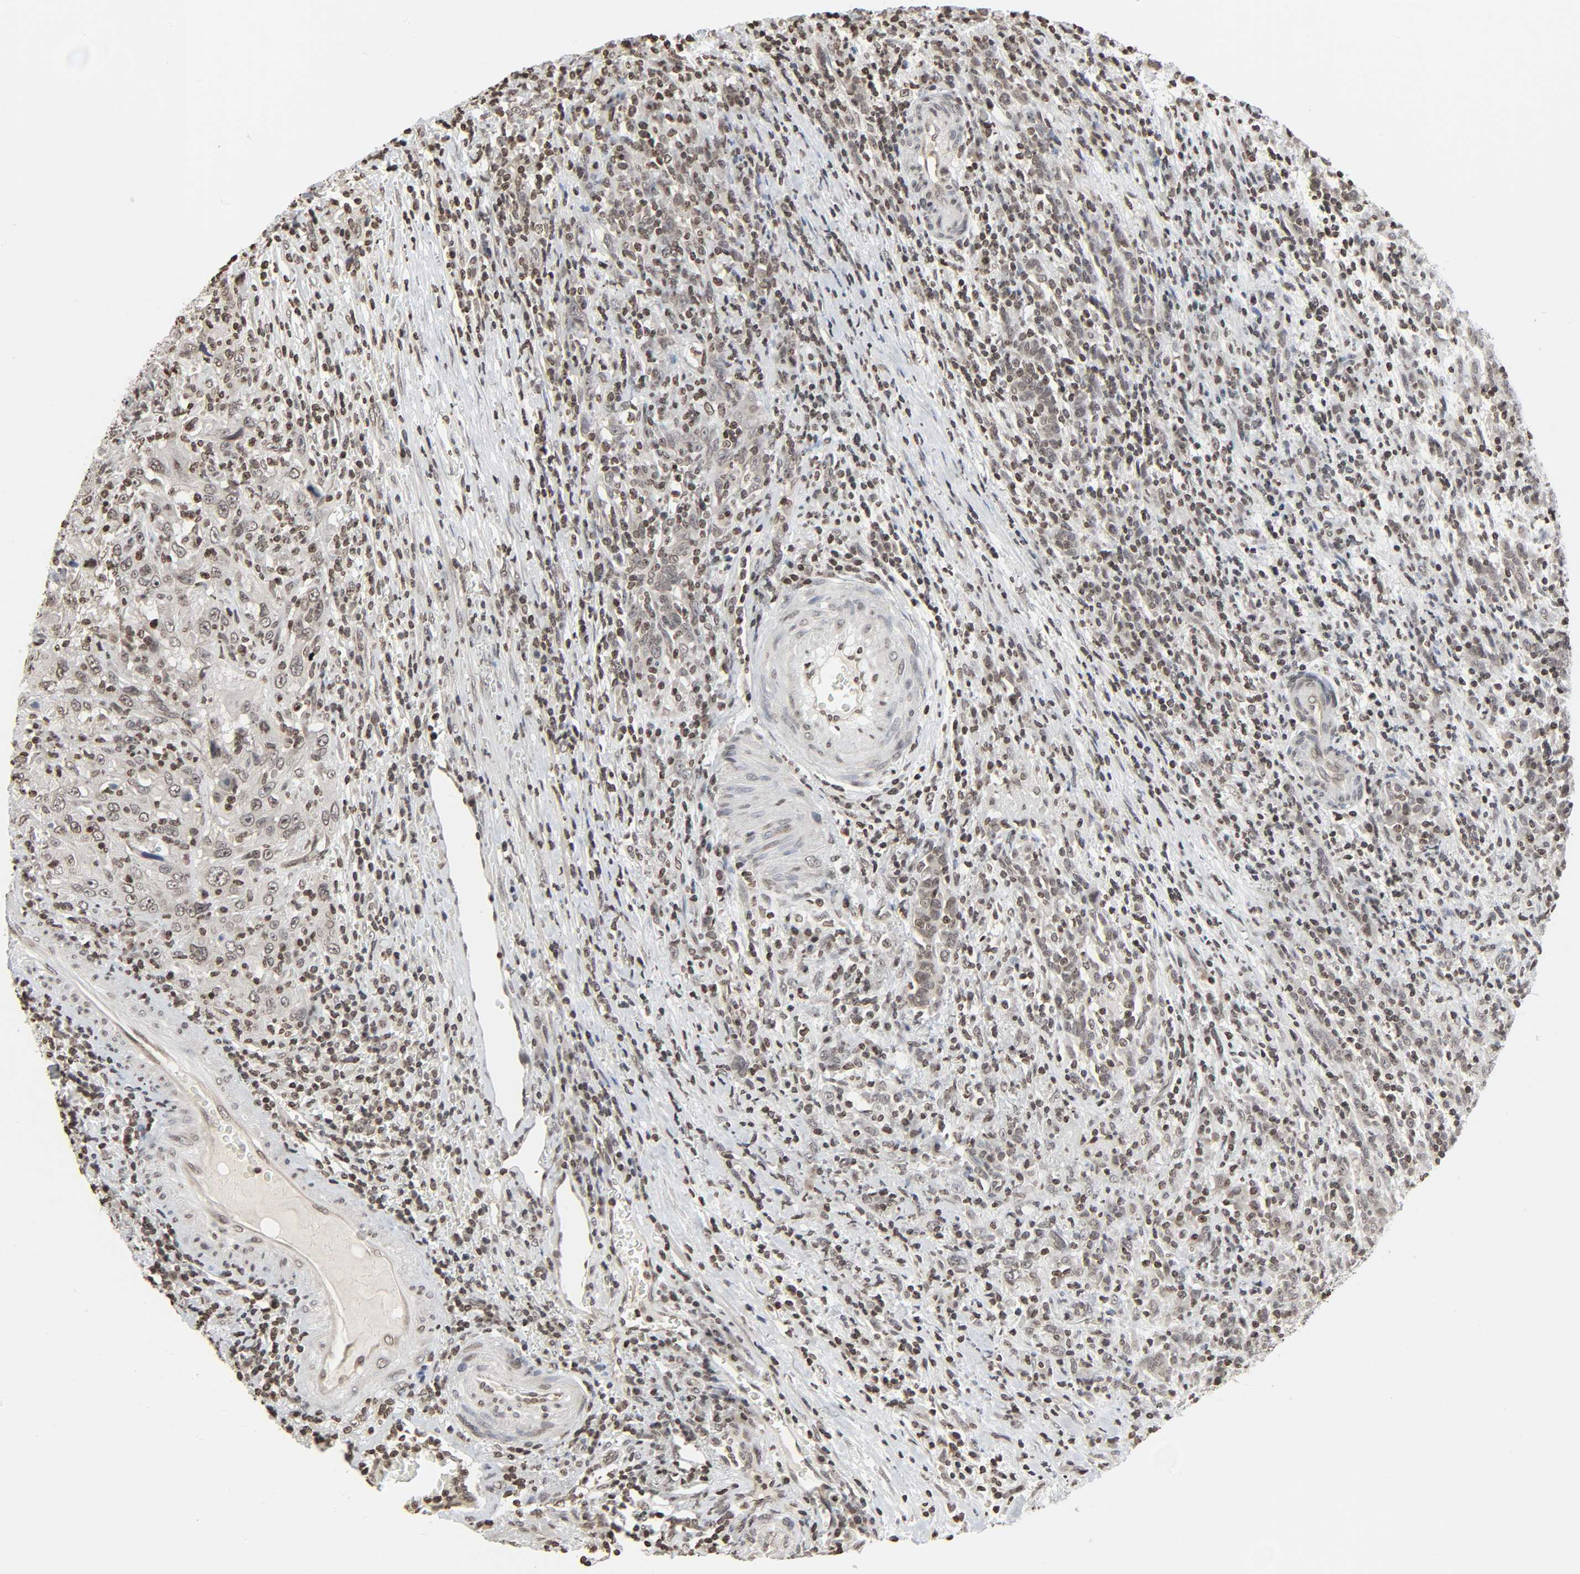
{"staining": {"intensity": "weak", "quantity": ">75%", "location": "nuclear"}, "tissue": "urothelial cancer", "cell_type": "Tumor cells", "image_type": "cancer", "snomed": [{"axis": "morphology", "description": "Urothelial carcinoma, High grade"}, {"axis": "topography", "description": "Urinary bladder"}], "caption": "Human high-grade urothelial carcinoma stained with a protein marker displays weak staining in tumor cells.", "gene": "ELAVL1", "patient": {"sex": "male", "age": 61}}